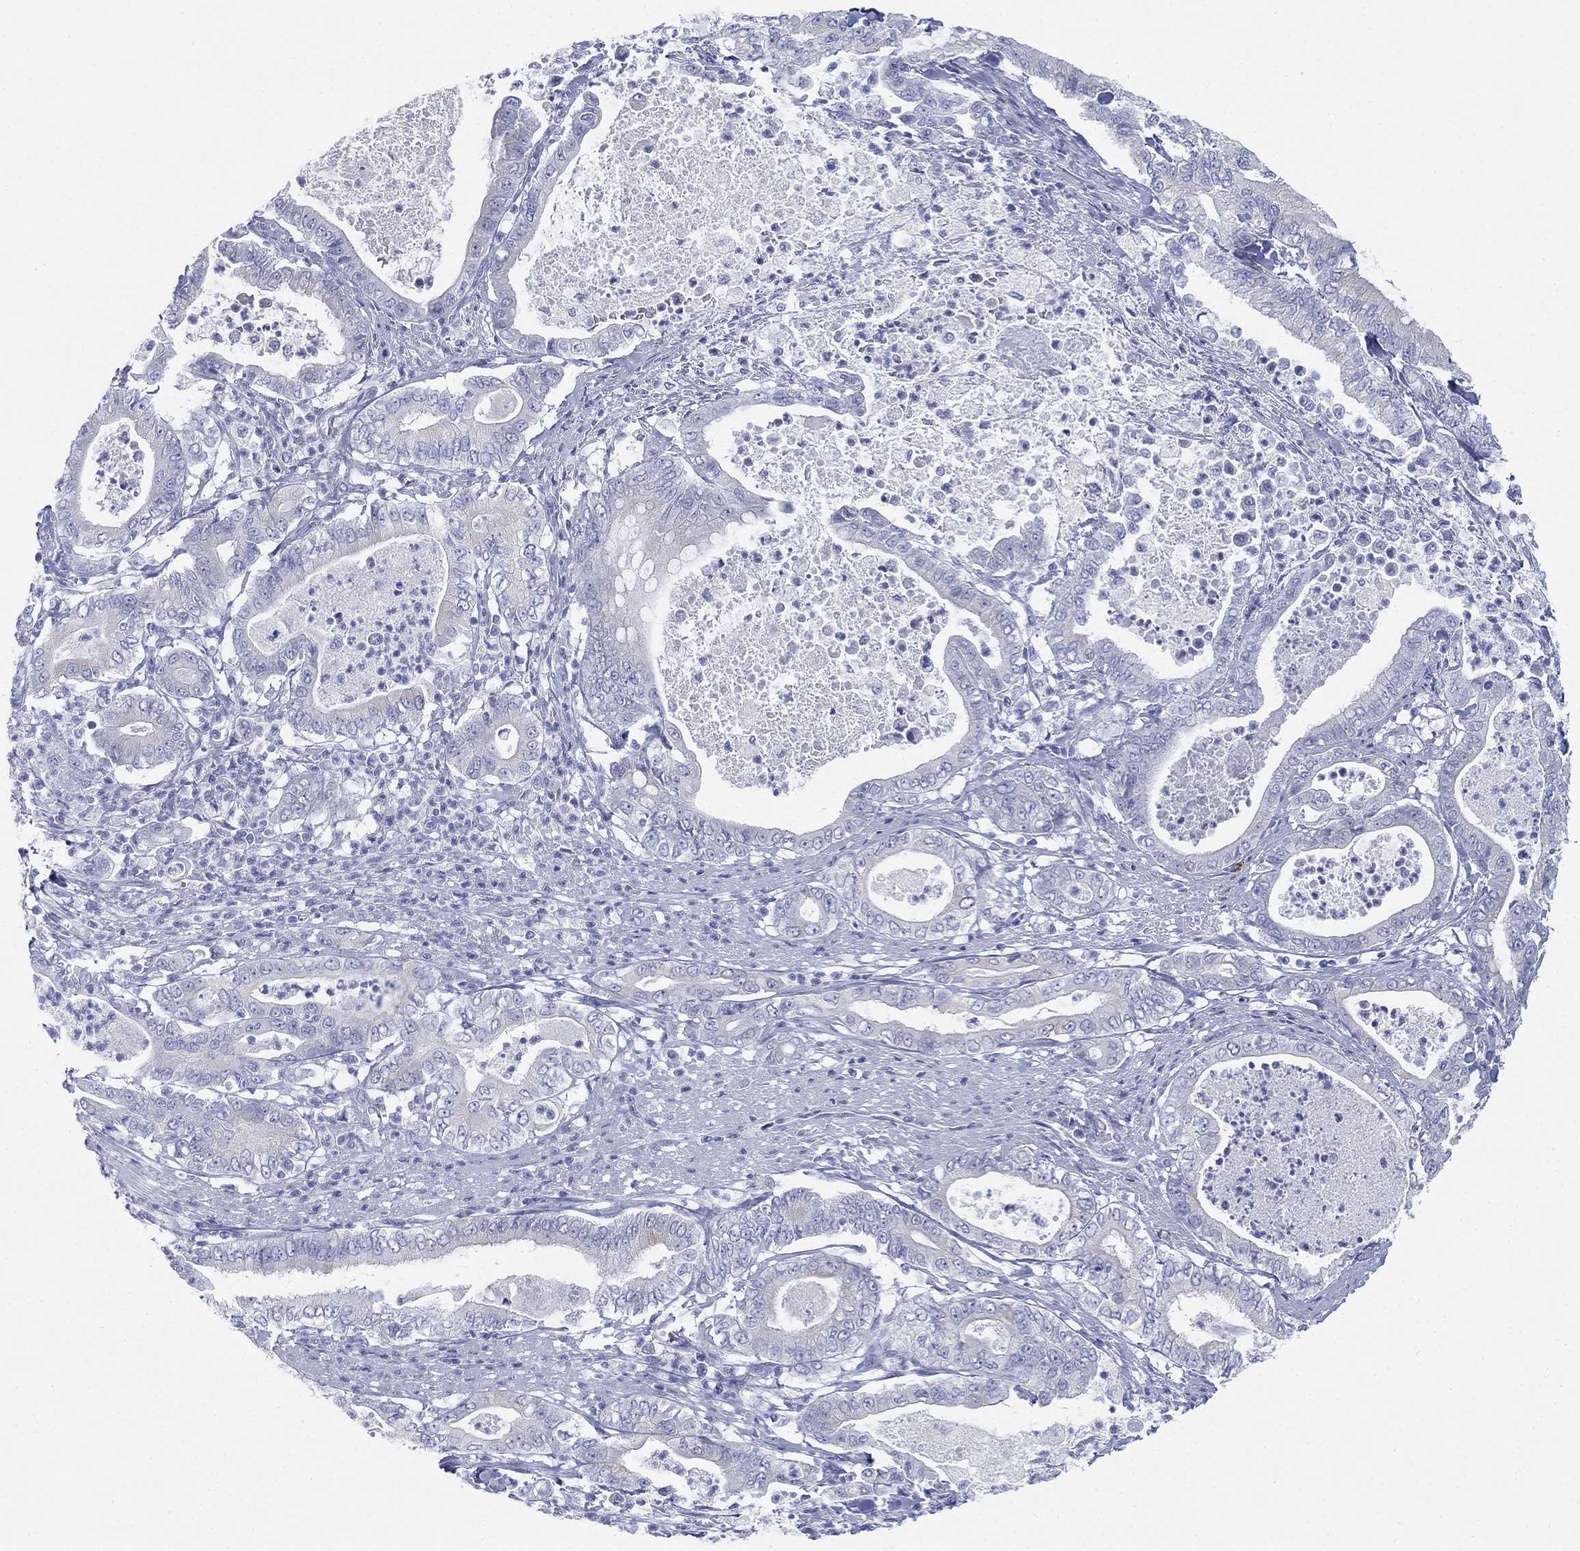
{"staining": {"intensity": "negative", "quantity": "none", "location": "none"}, "tissue": "pancreatic cancer", "cell_type": "Tumor cells", "image_type": "cancer", "snomed": [{"axis": "morphology", "description": "Adenocarcinoma, NOS"}, {"axis": "topography", "description": "Pancreas"}], "caption": "Immunohistochemistry histopathology image of neoplastic tissue: pancreatic cancer (adenocarcinoma) stained with DAB exhibits no significant protein expression in tumor cells.", "gene": "GCNA", "patient": {"sex": "male", "age": 71}}